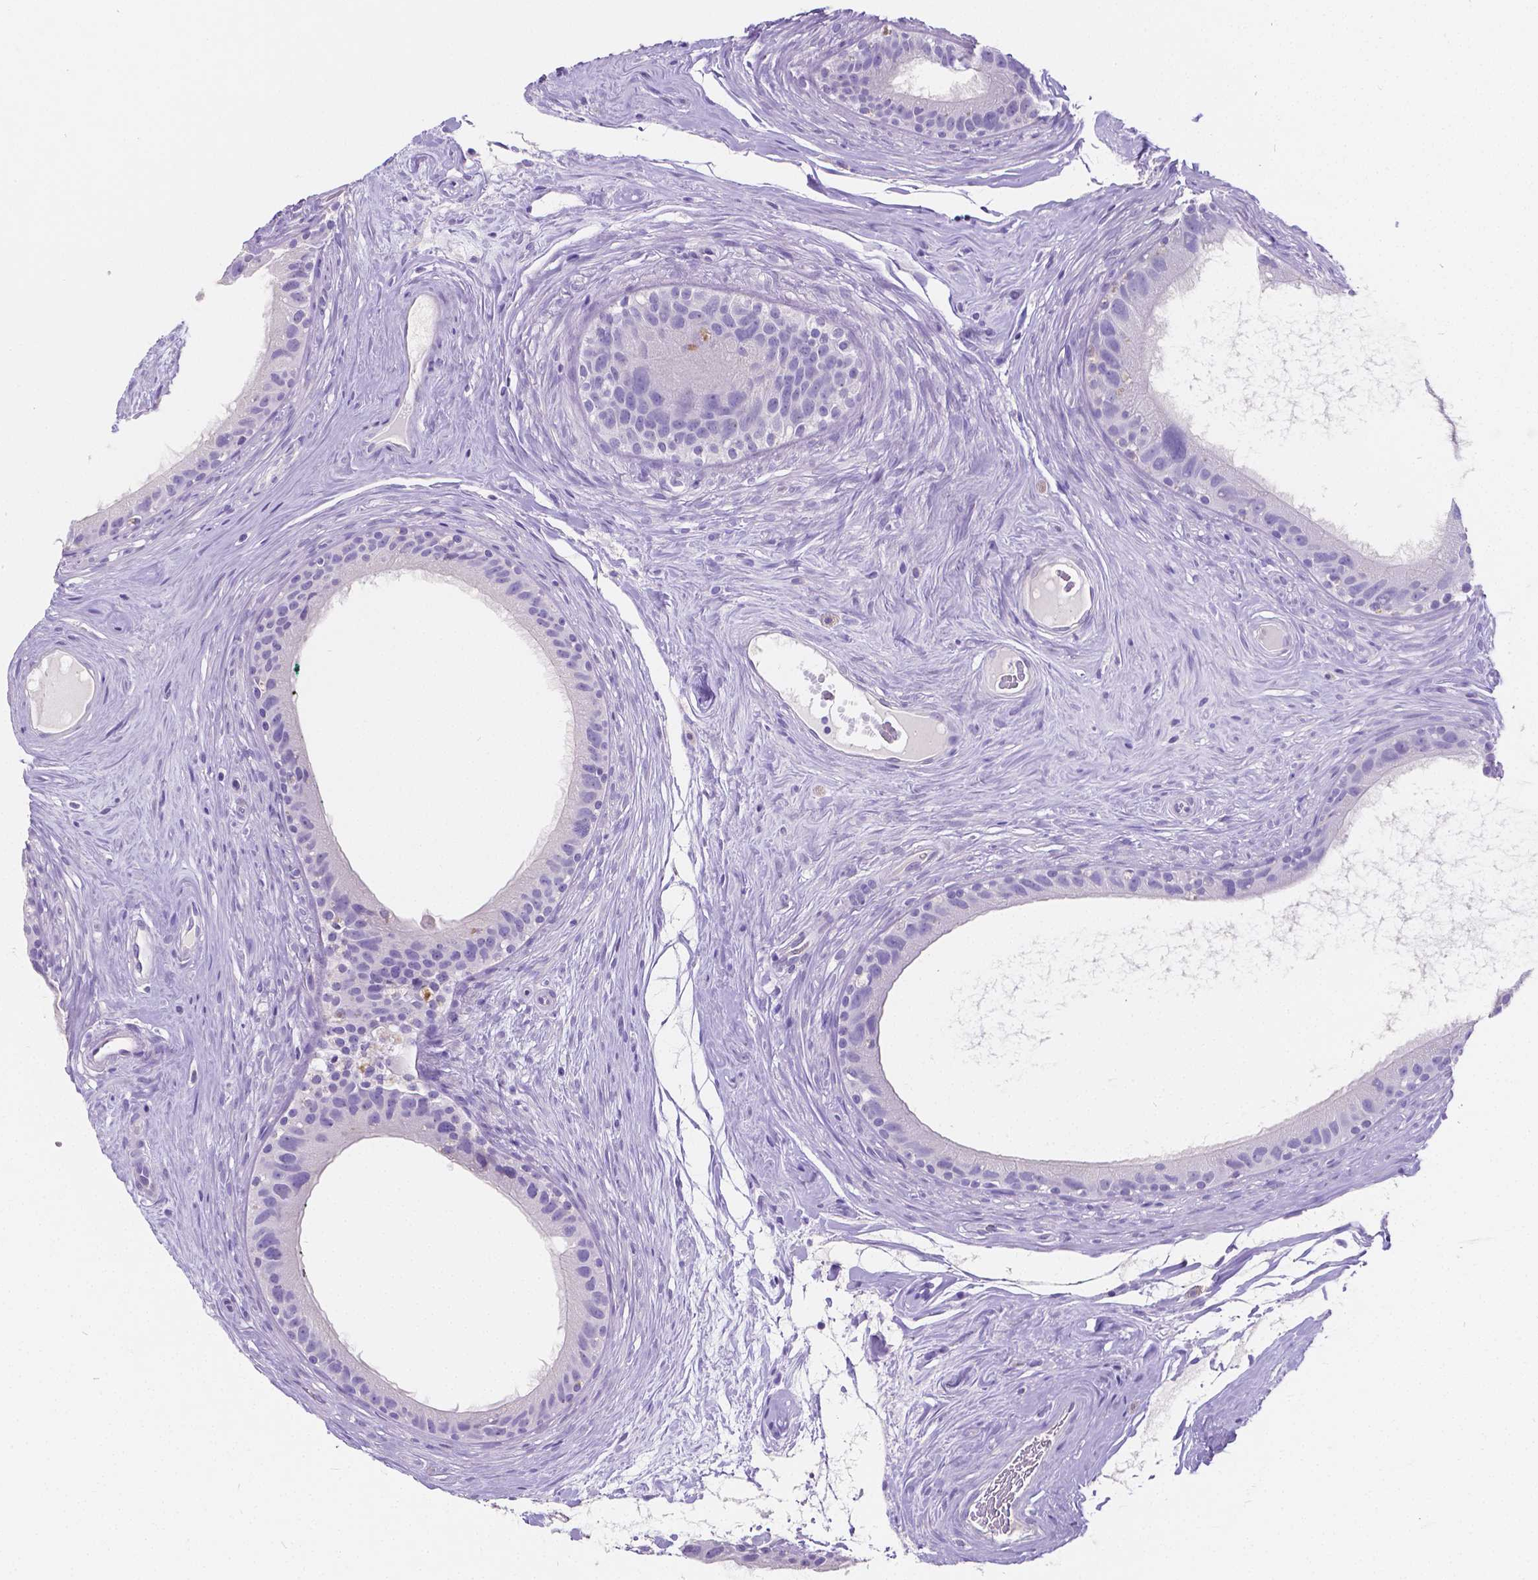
{"staining": {"intensity": "negative", "quantity": "none", "location": "none"}, "tissue": "epididymis", "cell_type": "Glandular cells", "image_type": "normal", "snomed": [{"axis": "morphology", "description": "Normal tissue, NOS"}, {"axis": "topography", "description": "Epididymis"}], "caption": "A micrograph of human epididymis is negative for staining in glandular cells. Nuclei are stained in blue.", "gene": "SATB2", "patient": {"sex": "male", "age": 59}}